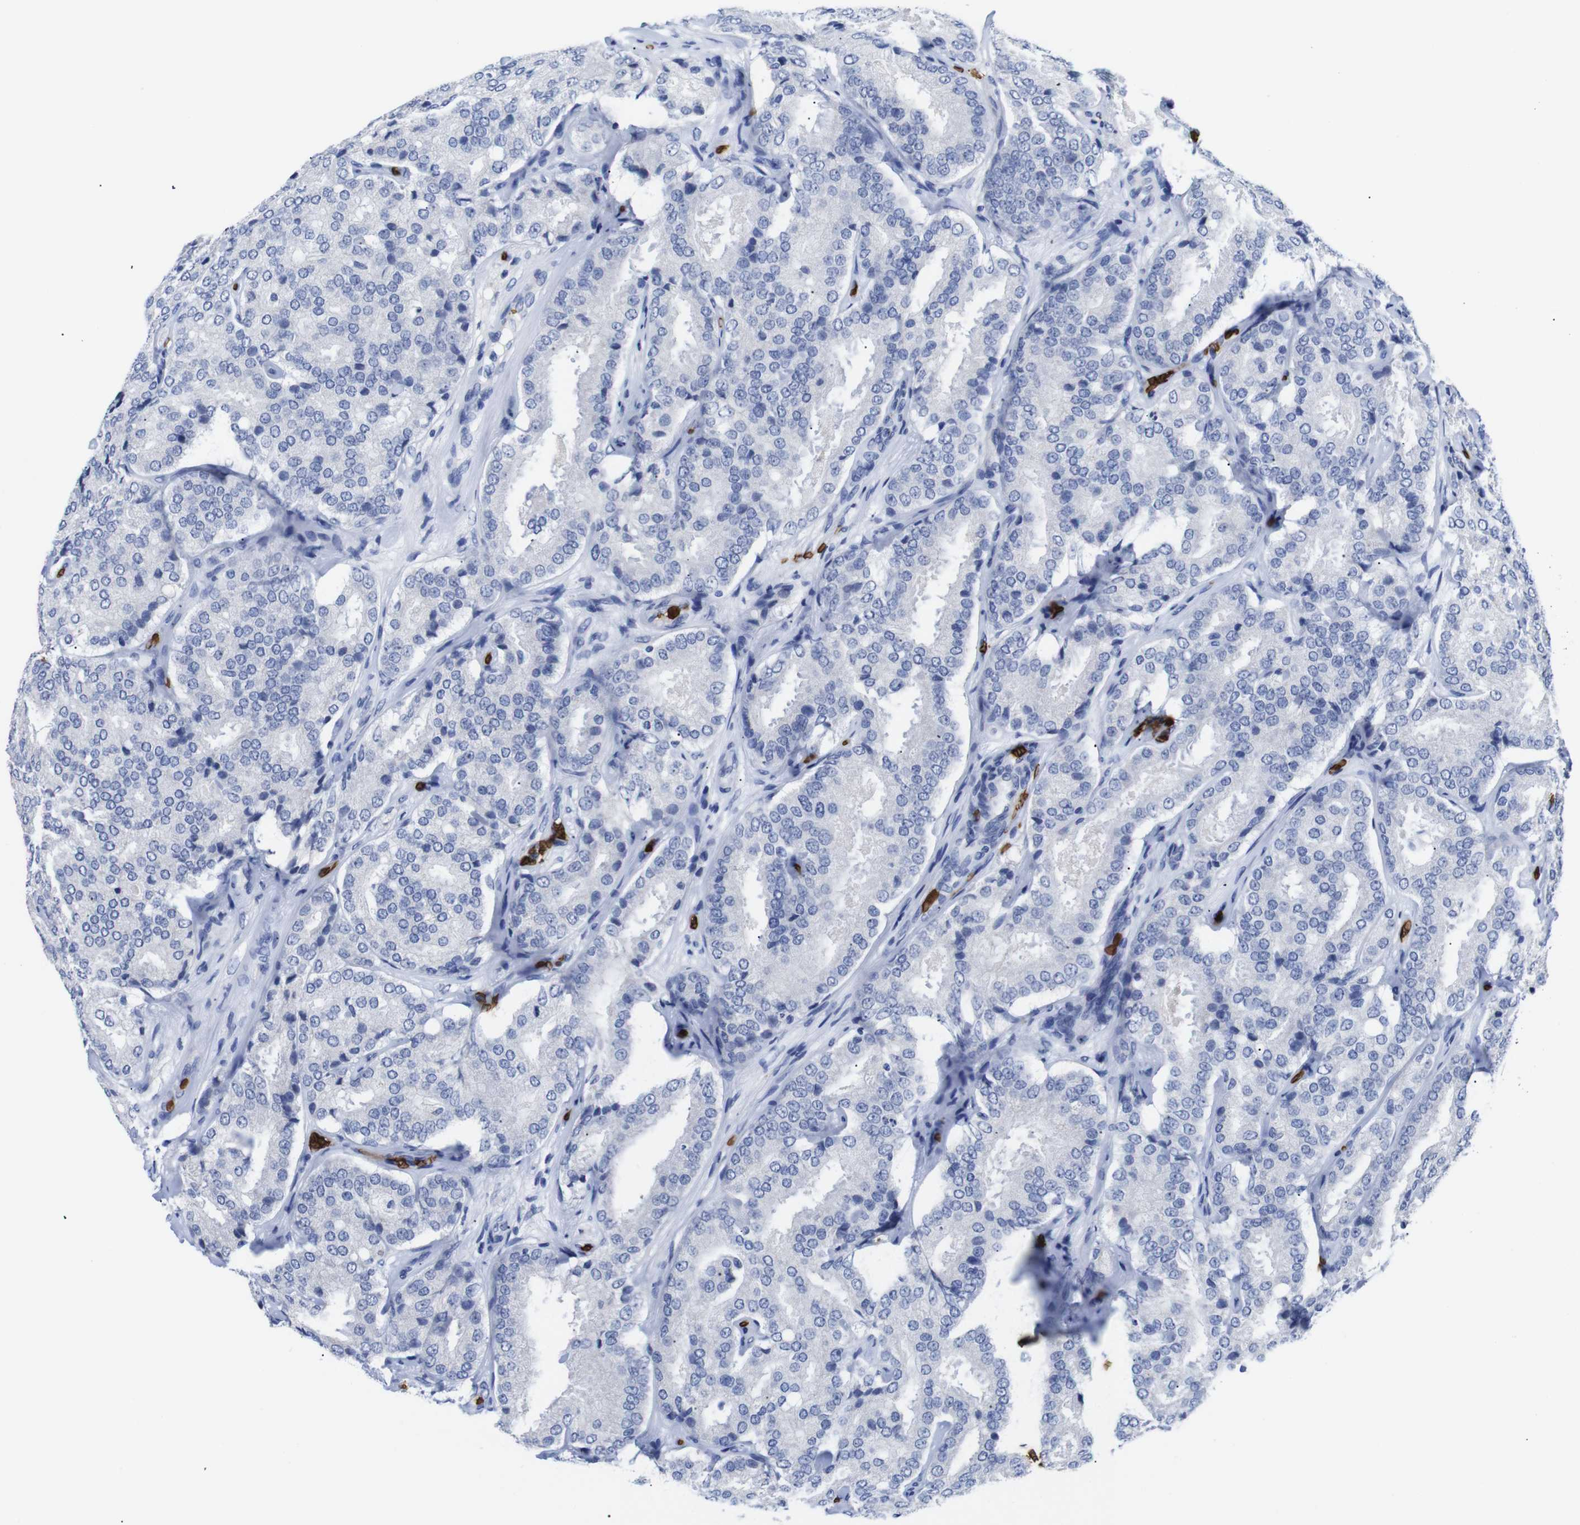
{"staining": {"intensity": "negative", "quantity": "none", "location": "none"}, "tissue": "prostate cancer", "cell_type": "Tumor cells", "image_type": "cancer", "snomed": [{"axis": "morphology", "description": "Adenocarcinoma, High grade"}, {"axis": "topography", "description": "Prostate"}], "caption": "Photomicrograph shows no protein expression in tumor cells of prostate cancer (adenocarcinoma (high-grade)) tissue.", "gene": "S1PR2", "patient": {"sex": "male", "age": 65}}